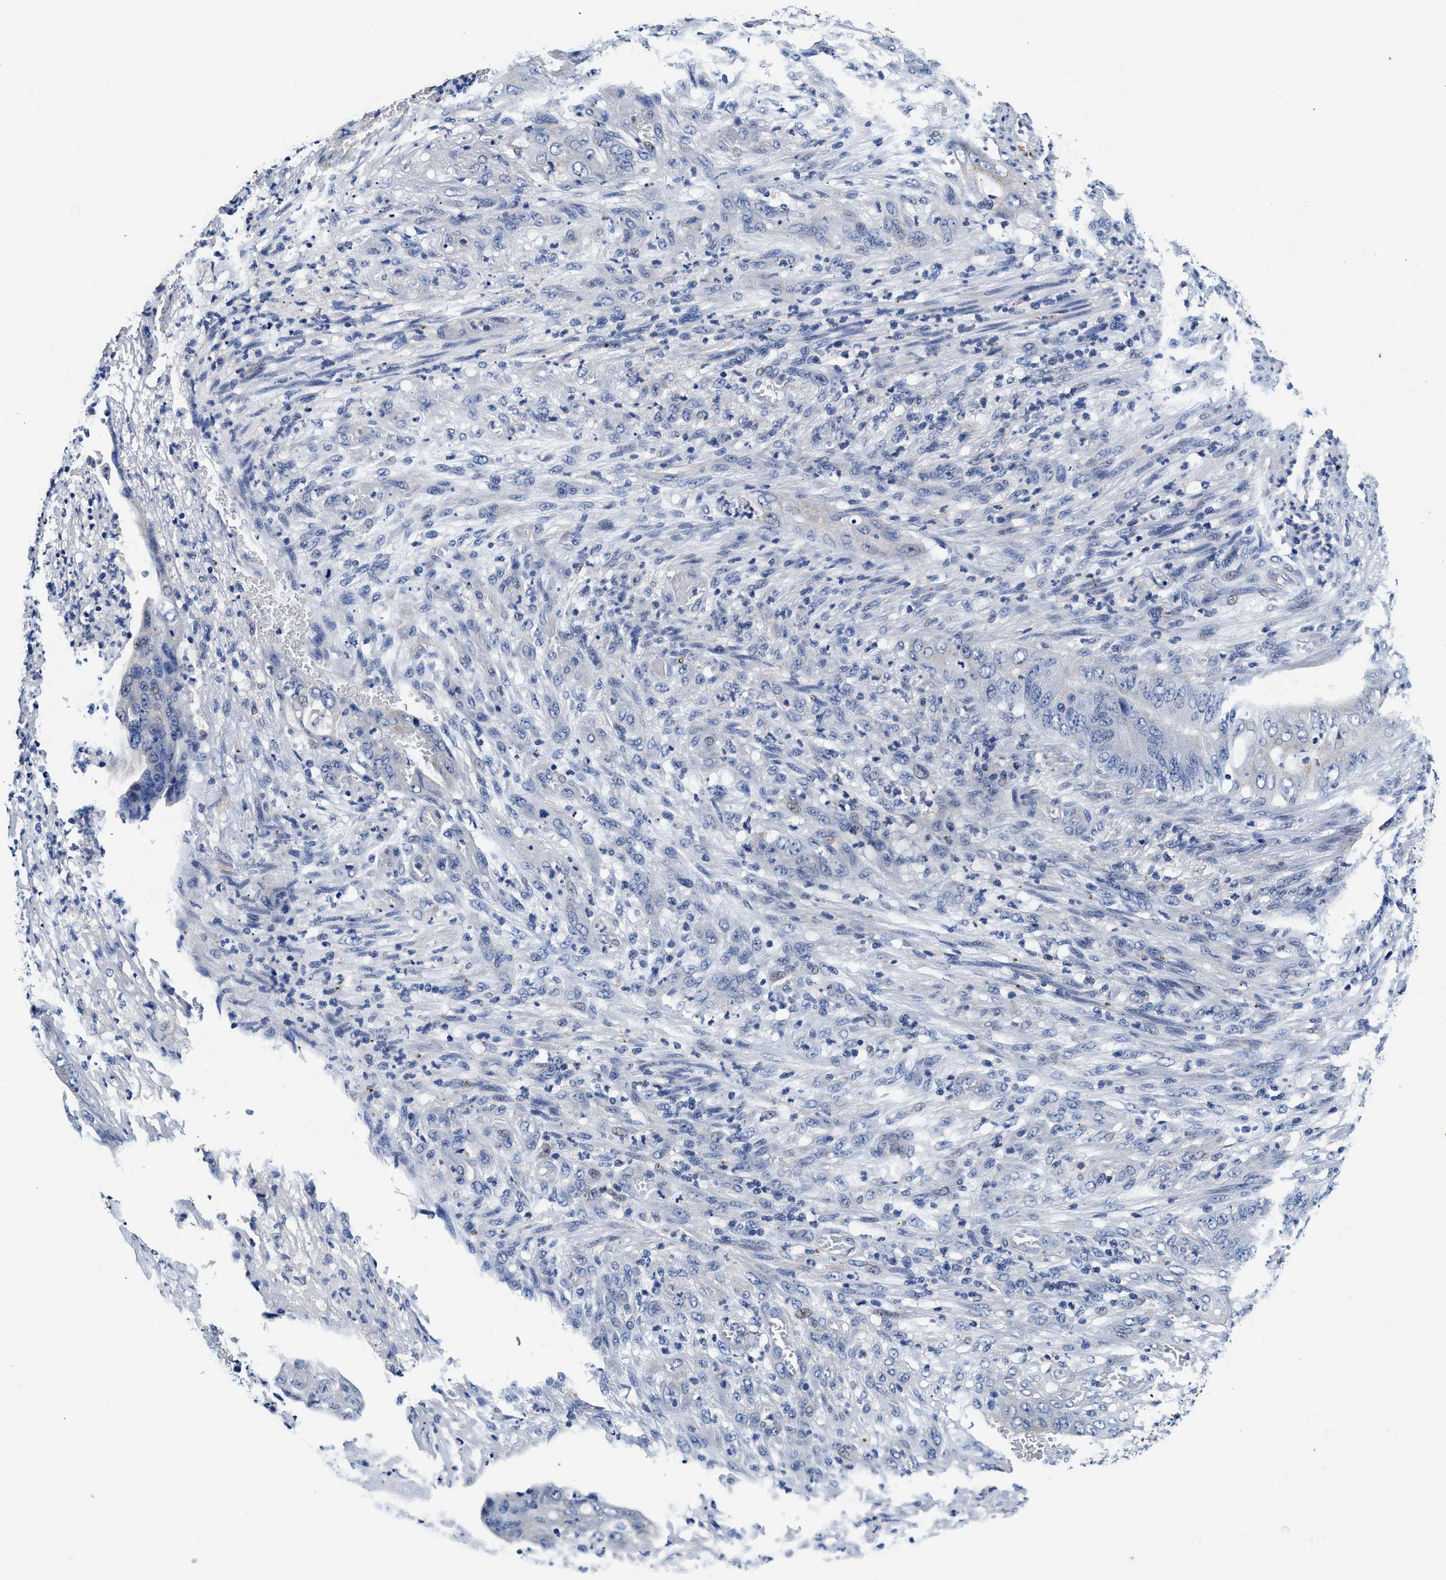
{"staining": {"intensity": "negative", "quantity": "none", "location": "none"}, "tissue": "stomach cancer", "cell_type": "Tumor cells", "image_type": "cancer", "snomed": [{"axis": "morphology", "description": "Adenocarcinoma, NOS"}, {"axis": "topography", "description": "Stomach"}], "caption": "A high-resolution photomicrograph shows immunohistochemistry (IHC) staining of stomach adenocarcinoma, which reveals no significant expression in tumor cells. (Stains: DAB immunohistochemistry with hematoxylin counter stain, Microscopy: brightfield microscopy at high magnification).", "gene": "SLC8A1", "patient": {"sex": "female", "age": 73}}